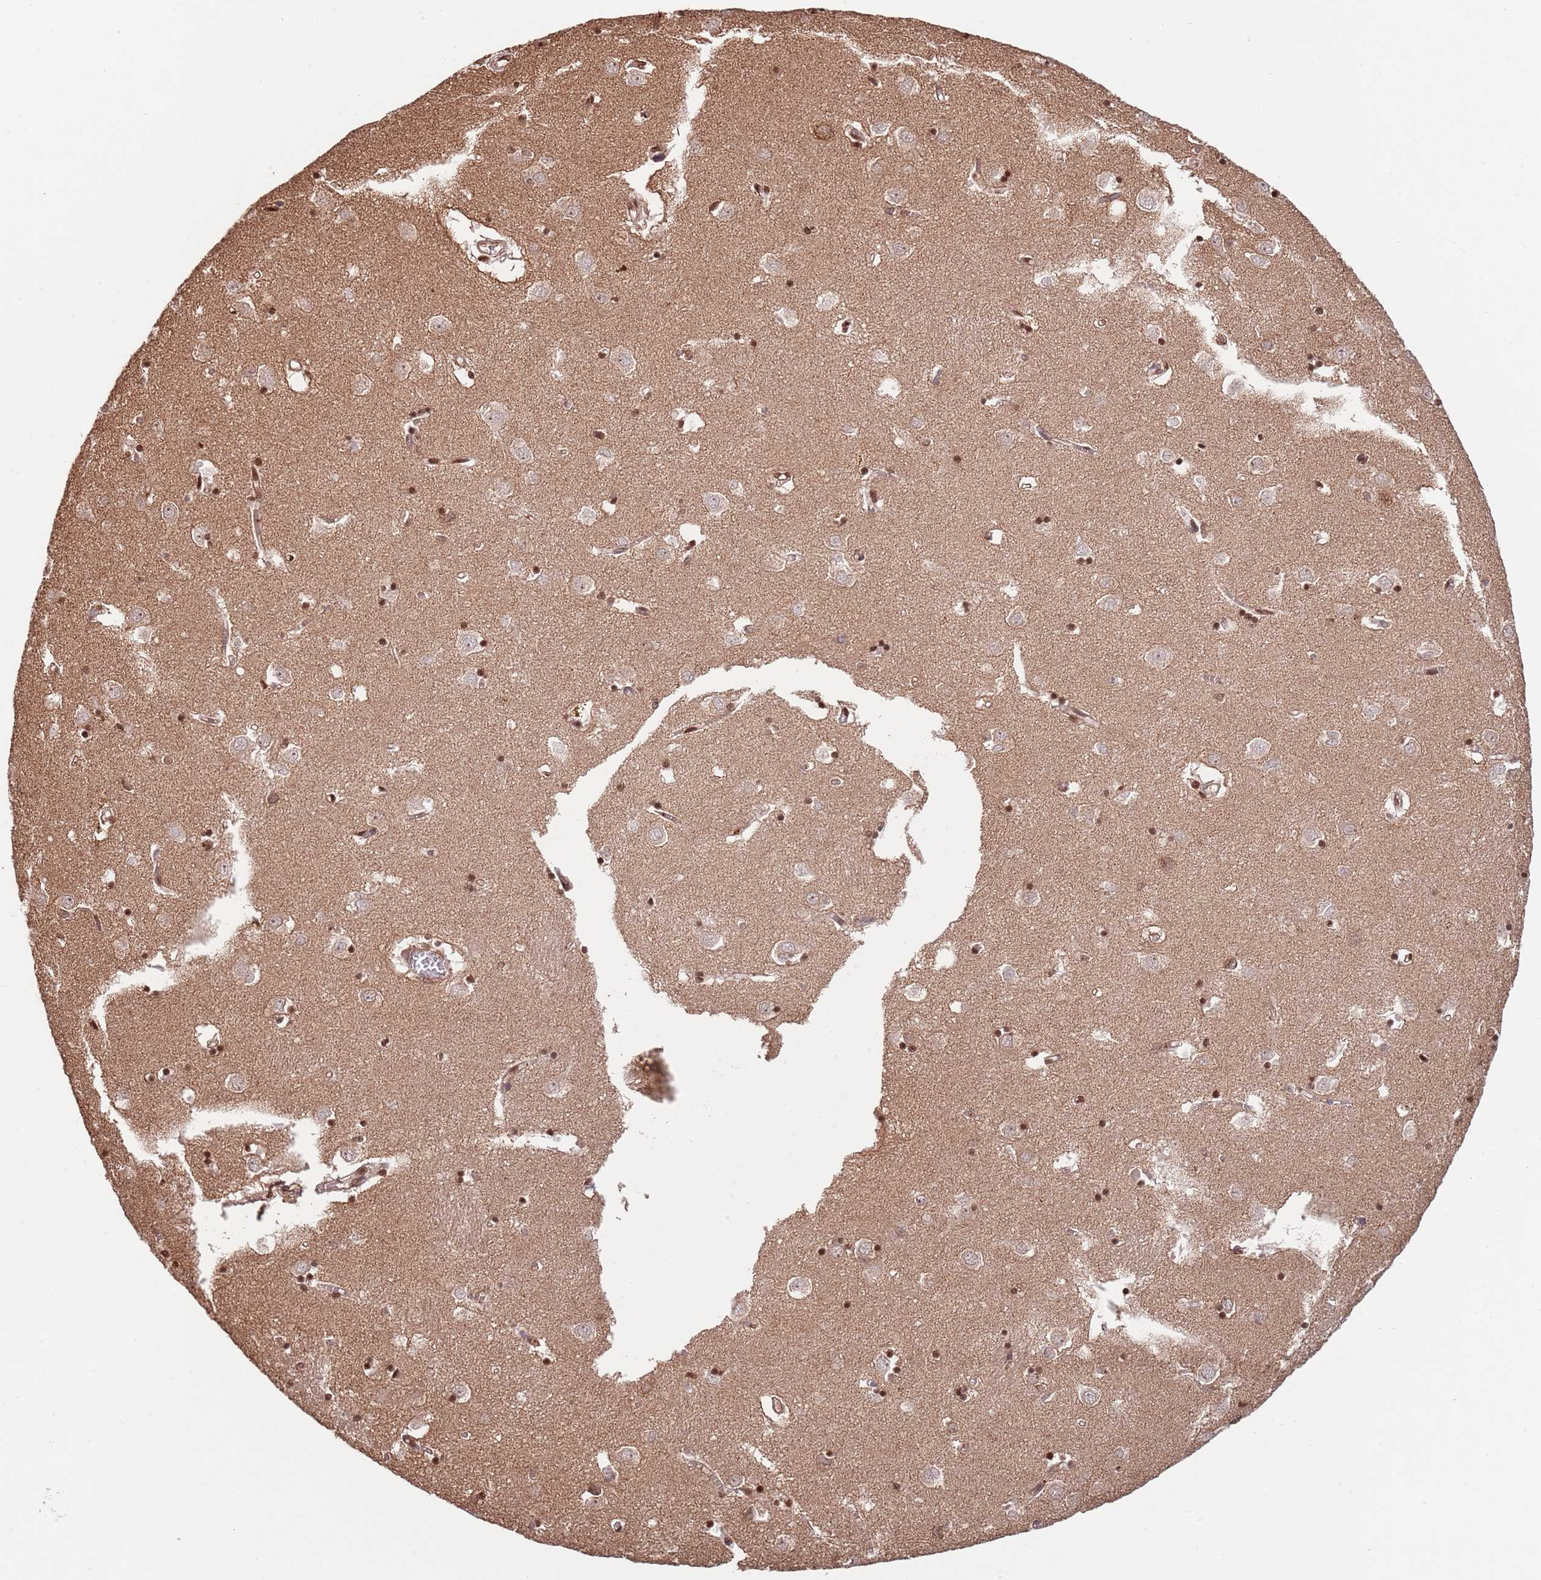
{"staining": {"intensity": "moderate", "quantity": "25%-75%", "location": "nuclear"}, "tissue": "caudate", "cell_type": "Glial cells", "image_type": "normal", "snomed": [{"axis": "morphology", "description": "Normal tissue, NOS"}, {"axis": "topography", "description": "Lateral ventricle wall"}], "caption": "Unremarkable caudate displays moderate nuclear expression in about 25%-75% of glial cells.", "gene": "RNF19B", "patient": {"sex": "male", "age": 70}}